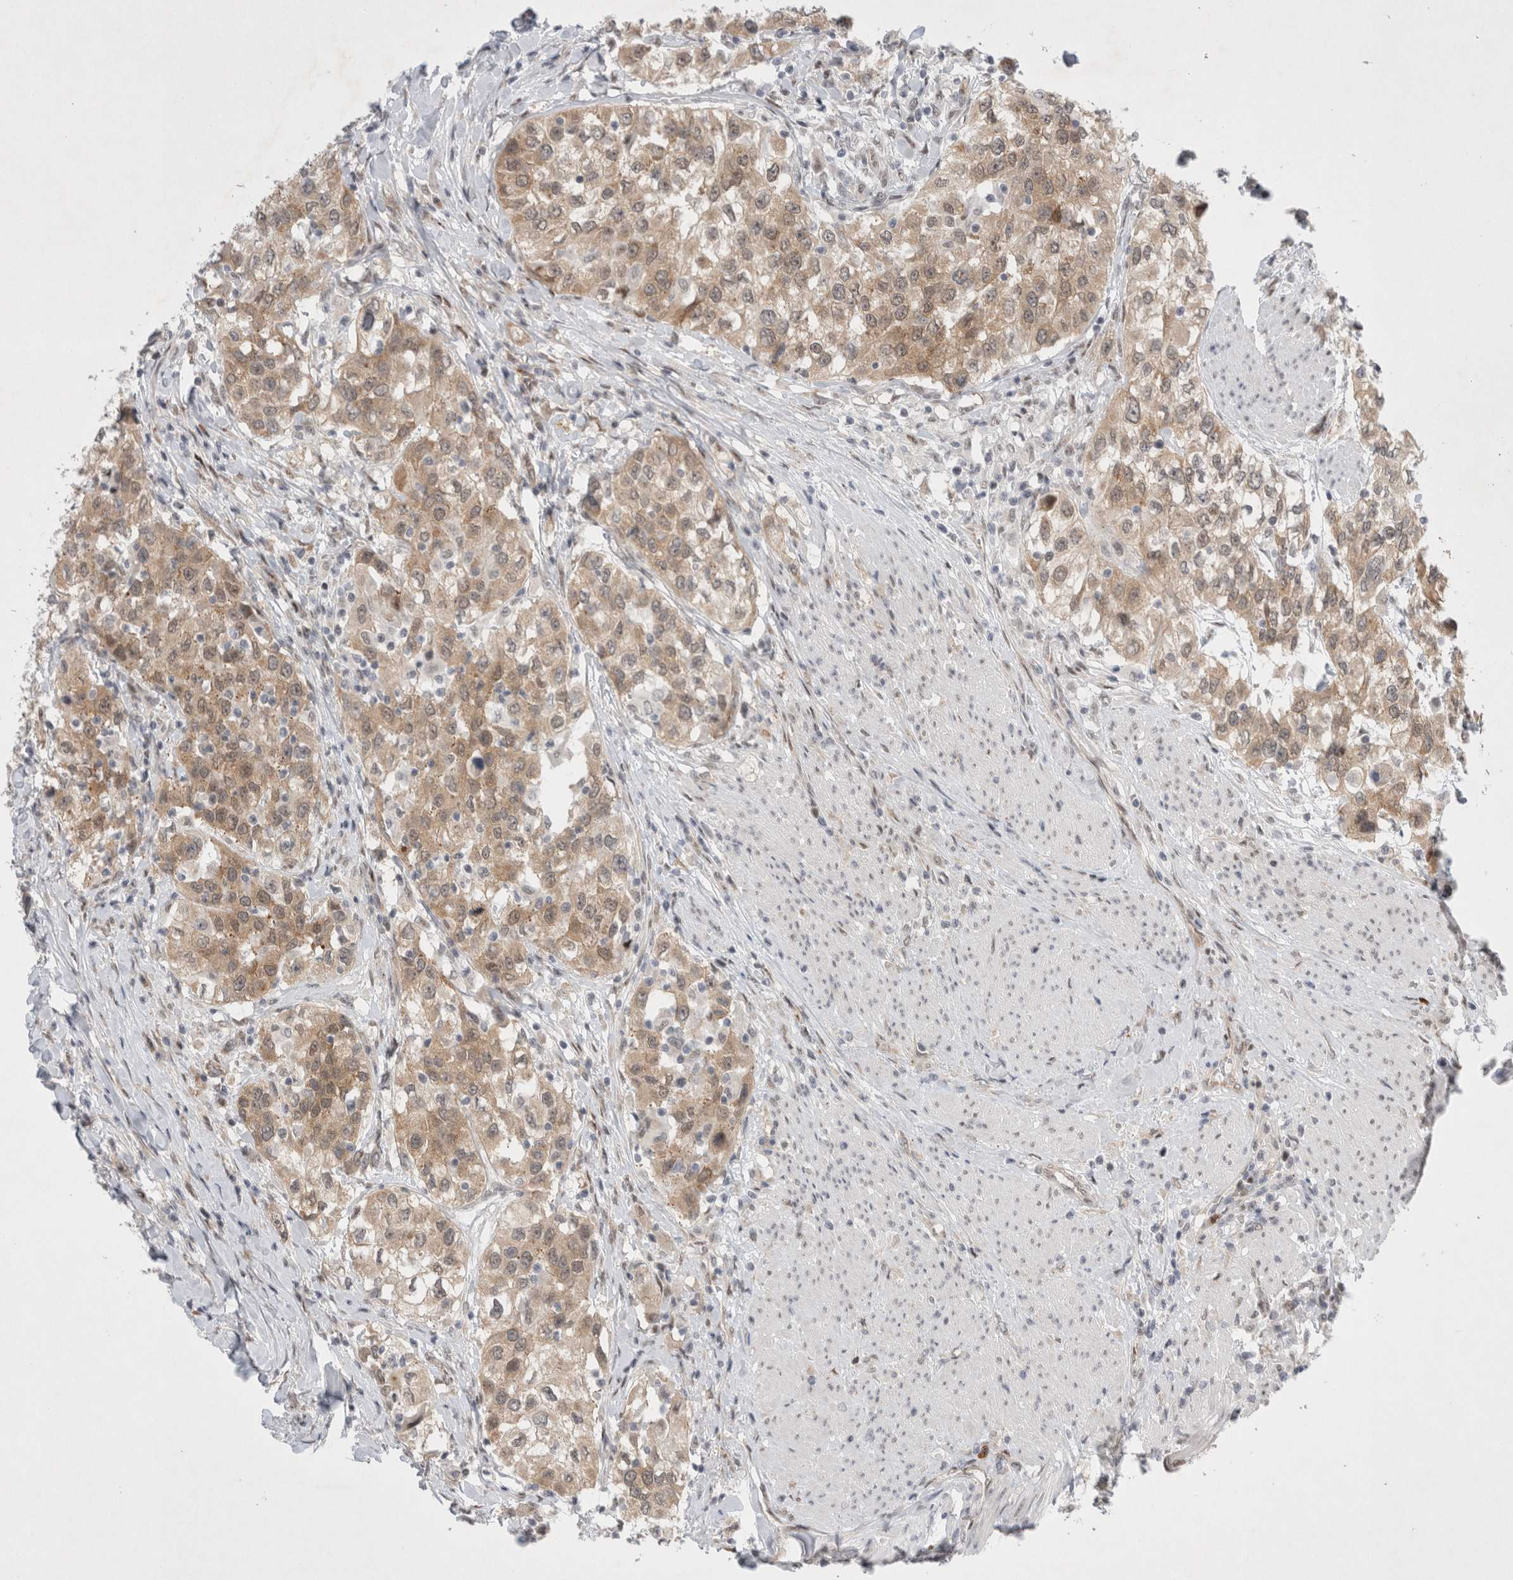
{"staining": {"intensity": "moderate", "quantity": ">75%", "location": "cytoplasmic/membranous"}, "tissue": "urothelial cancer", "cell_type": "Tumor cells", "image_type": "cancer", "snomed": [{"axis": "morphology", "description": "Urothelial carcinoma, High grade"}, {"axis": "topography", "description": "Urinary bladder"}], "caption": "About >75% of tumor cells in urothelial carcinoma (high-grade) display moderate cytoplasmic/membranous protein expression as visualized by brown immunohistochemical staining.", "gene": "WIPF2", "patient": {"sex": "female", "age": 80}}